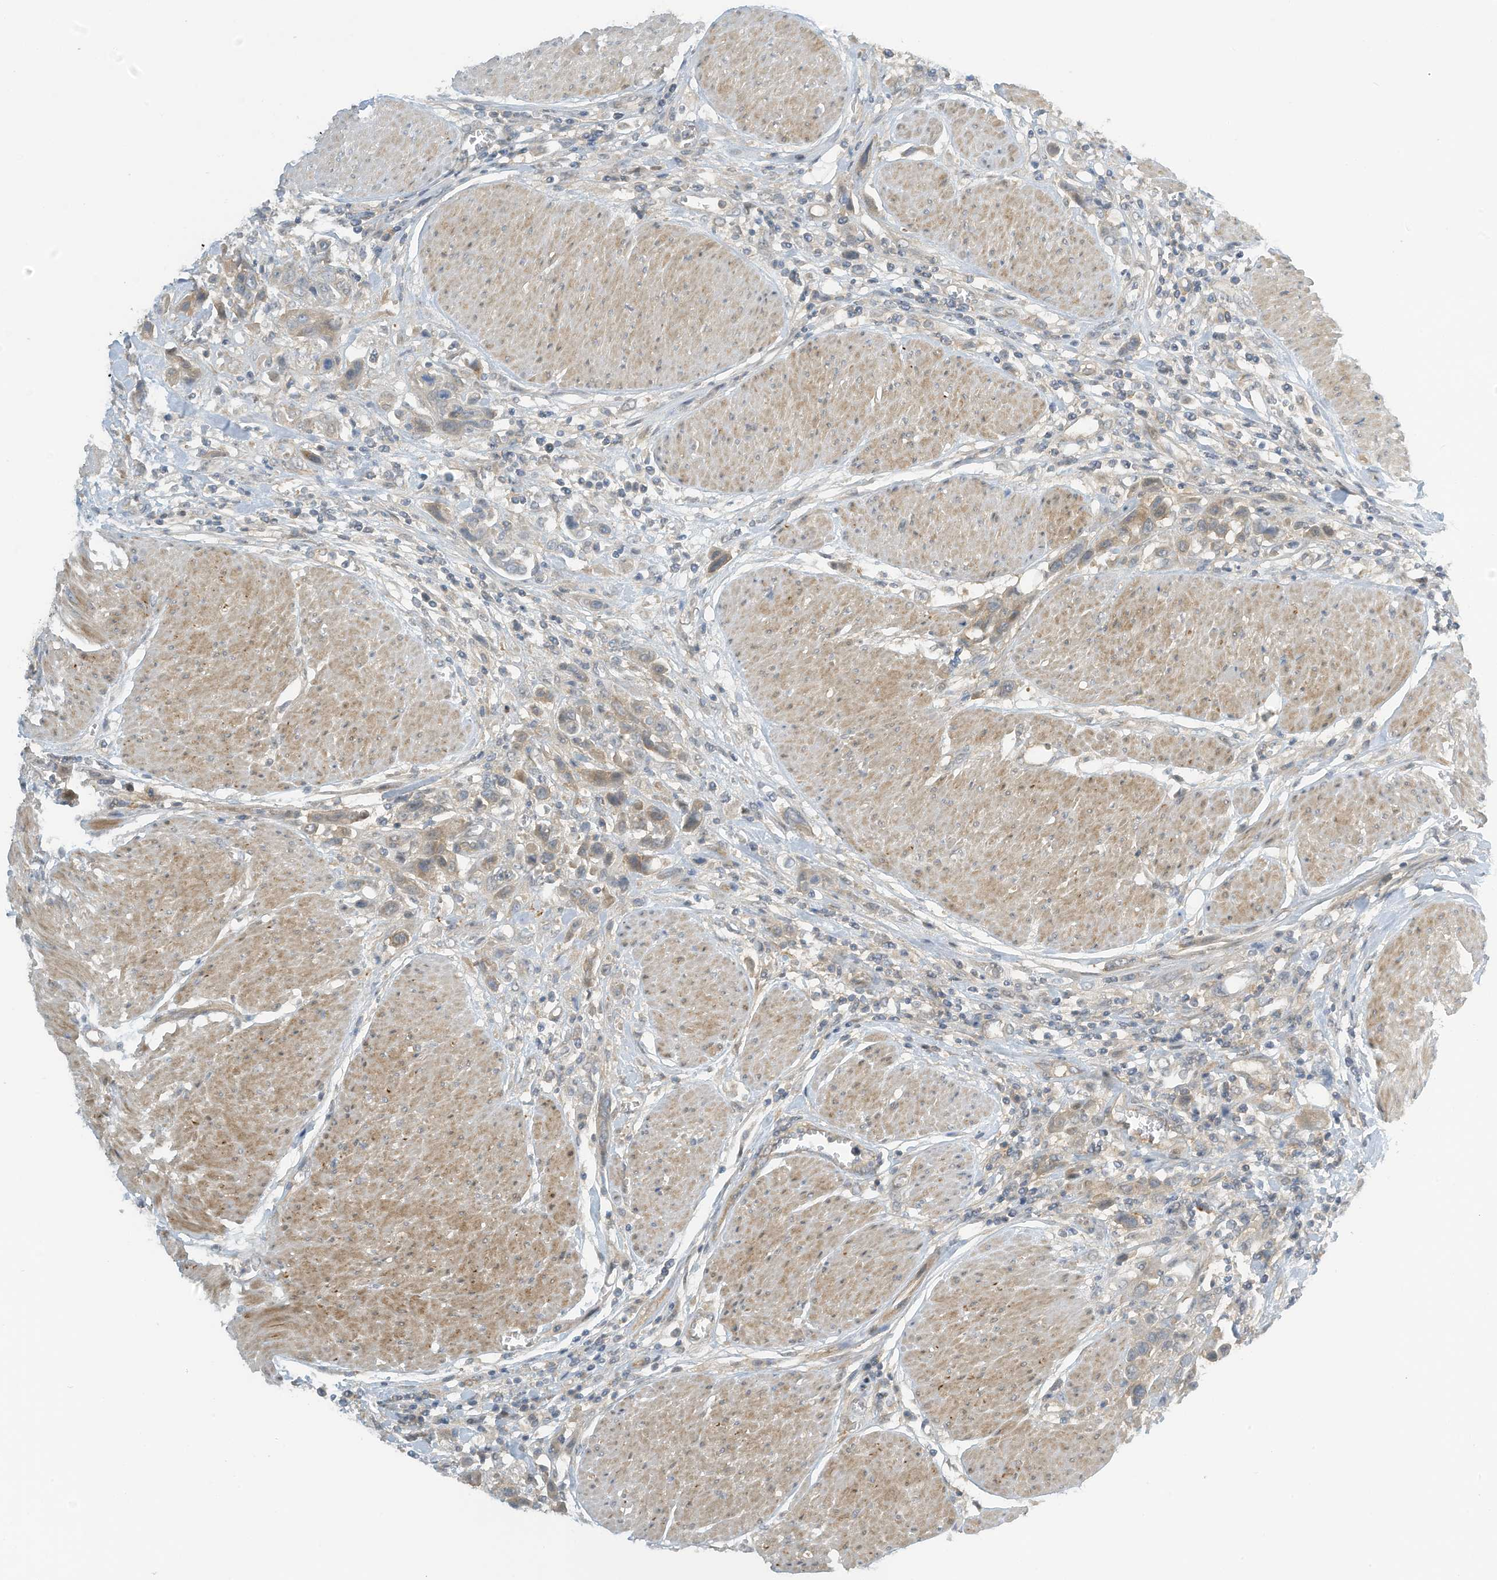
{"staining": {"intensity": "weak", "quantity": "<25%", "location": "cytoplasmic/membranous"}, "tissue": "urothelial cancer", "cell_type": "Tumor cells", "image_type": "cancer", "snomed": [{"axis": "morphology", "description": "Urothelial carcinoma, High grade"}, {"axis": "topography", "description": "Urinary bladder"}], "caption": "Tumor cells show no significant protein expression in urothelial carcinoma (high-grade).", "gene": "FSD1L", "patient": {"sex": "male", "age": 50}}